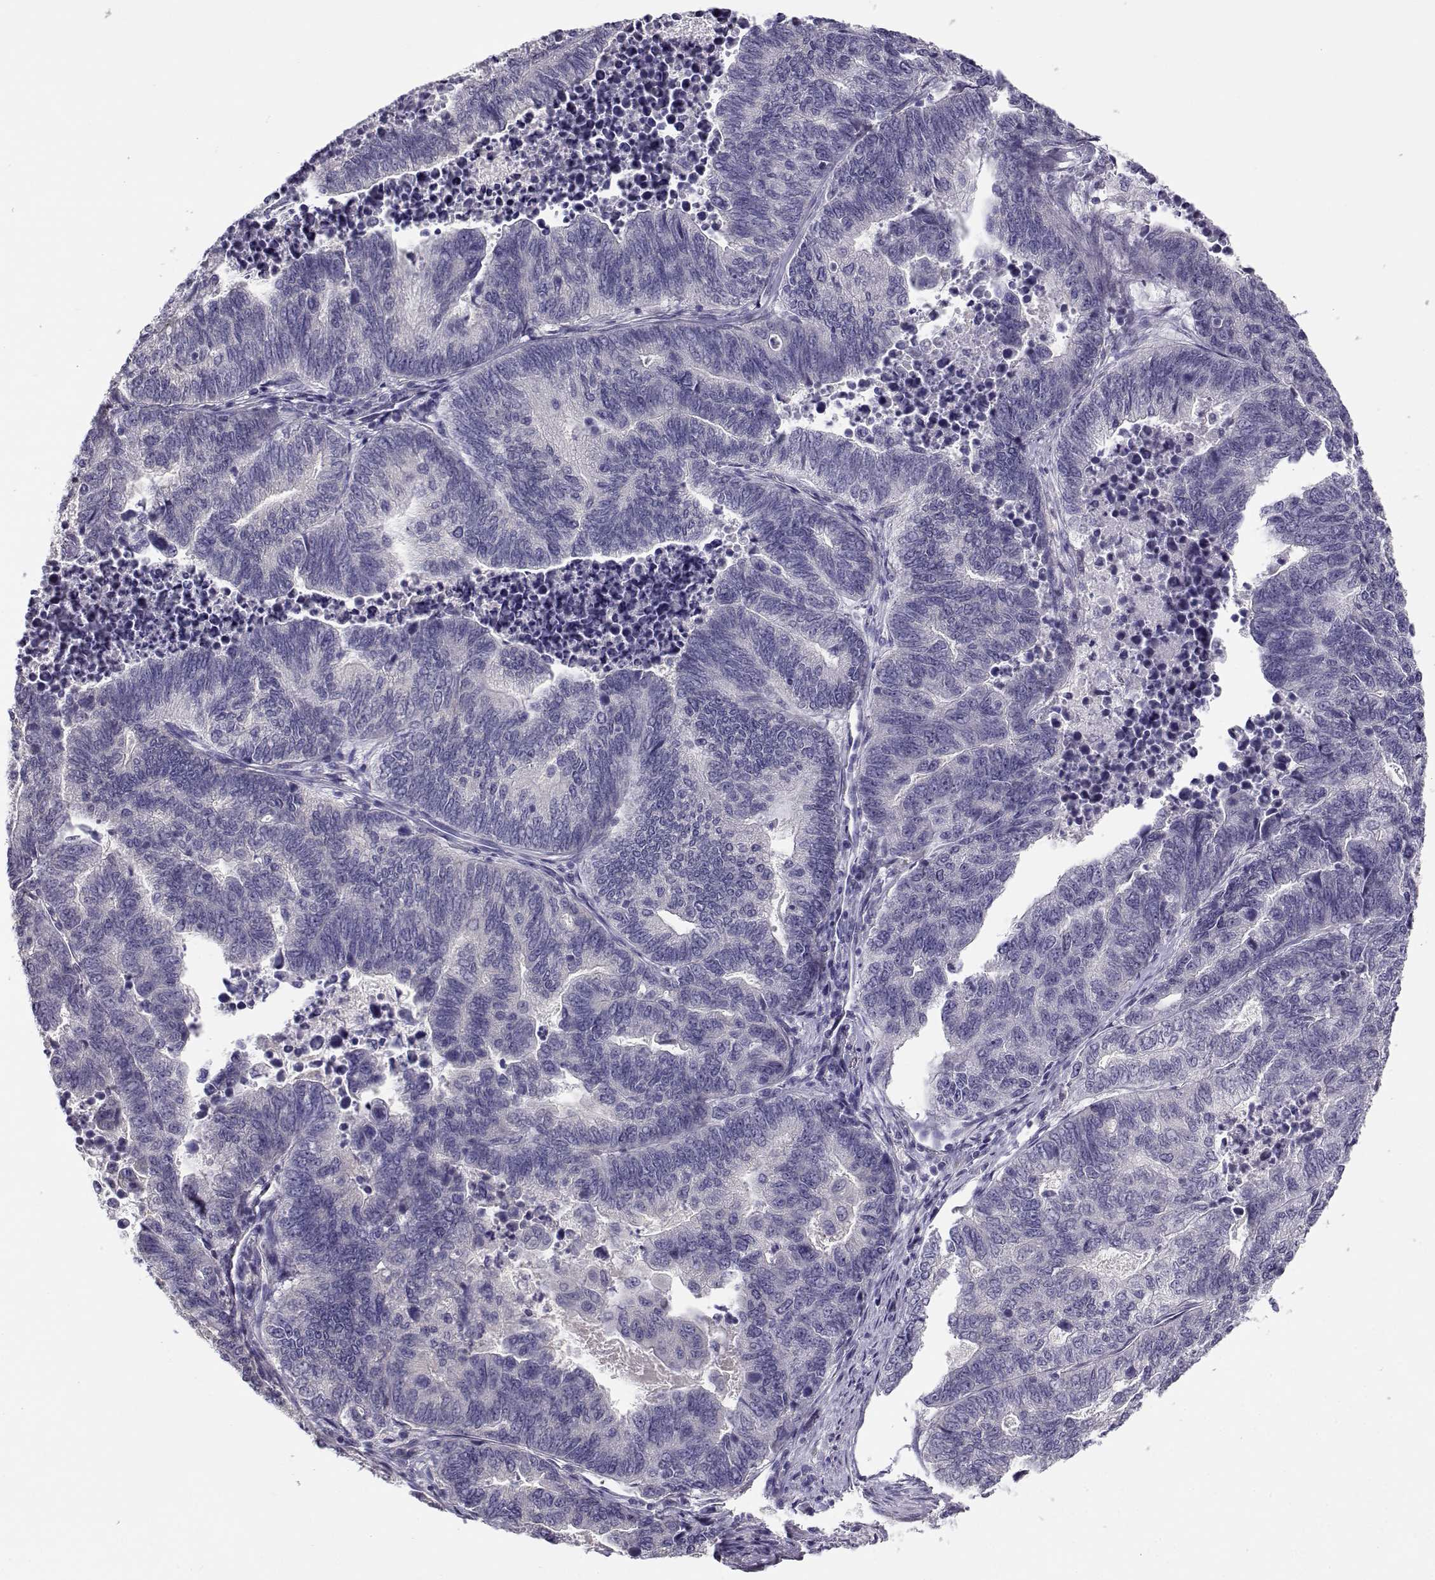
{"staining": {"intensity": "negative", "quantity": "none", "location": "none"}, "tissue": "stomach cancer", "cell_type": "Tumor cells", "image_type": "cancer", "snomed": [{"axis": "morphology", "description": "Adenocarcinoma, NOS"}, {"axis": "topography", "description": "Stomach, upper"}], "caption": "This is an IHC image of adenocarcinoma (stomach). There is no expression in tumor cells.", "gene": "BEND6", "patient": {"sex": "female", "age": 67}}